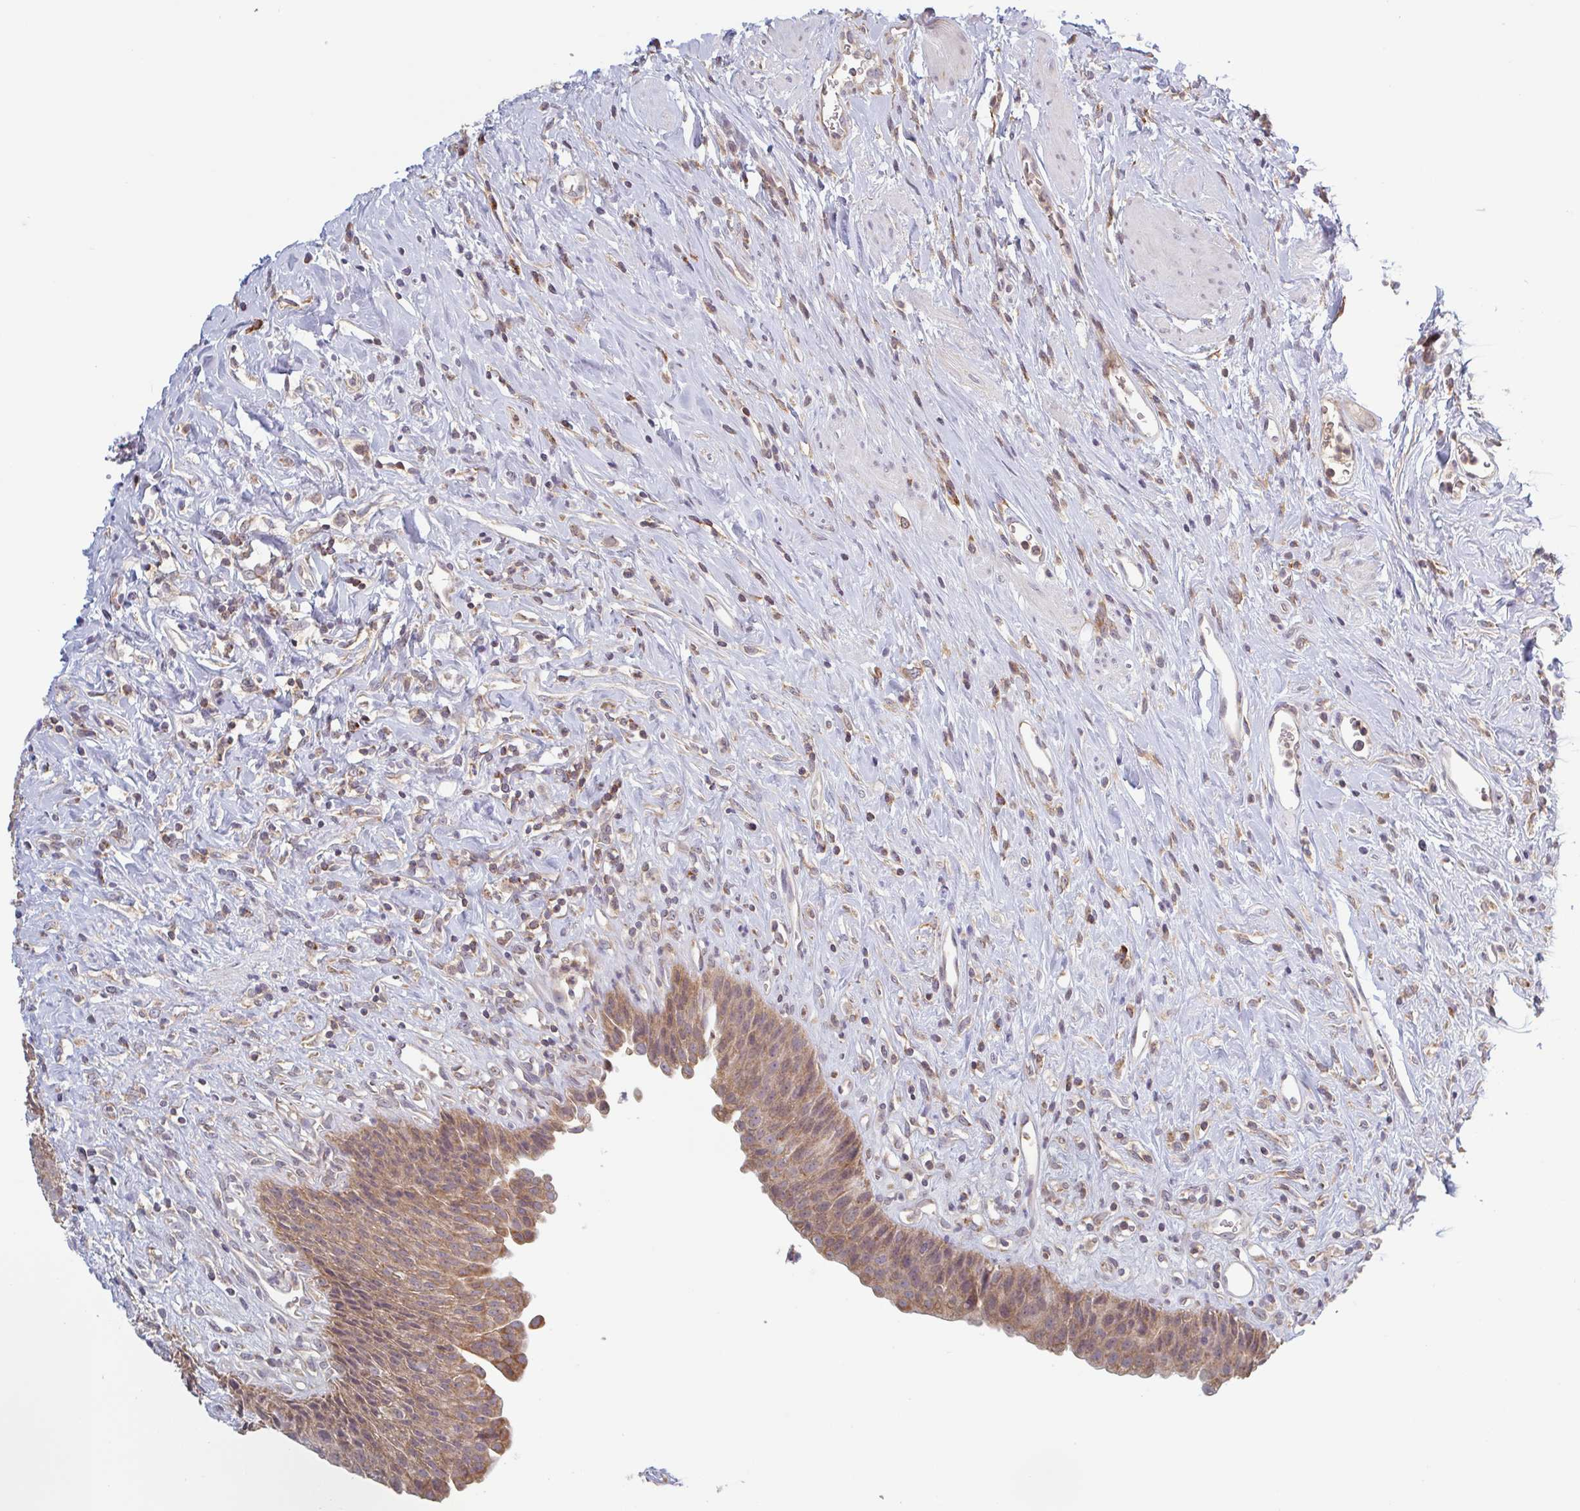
{"staining": {"intensity": "moderate", "quantity": ">75%", "location": "cytoplasmic/membranous"}, "tissue": "urinary bladder", "cell_type": "Urothelial cells", "image_type": "normal", "snomed": [{"axis": "morphology", "description": "Normal tissue, NOS"}, {"axis": "topography", "description": "Urinary bladder"}], "caption": "Brown immunohistochemical staining in benign urinary bladder shows moderate cytoplasmic/membranous expression in about >75% of urothelial cells. The protein of interest is stained brown, and the nuclei are stained in blue (DAB IHC with brightfield microscopy, high magnification).", "gene": "SURF1", "patient": {"sex": "female", "age": 56}}